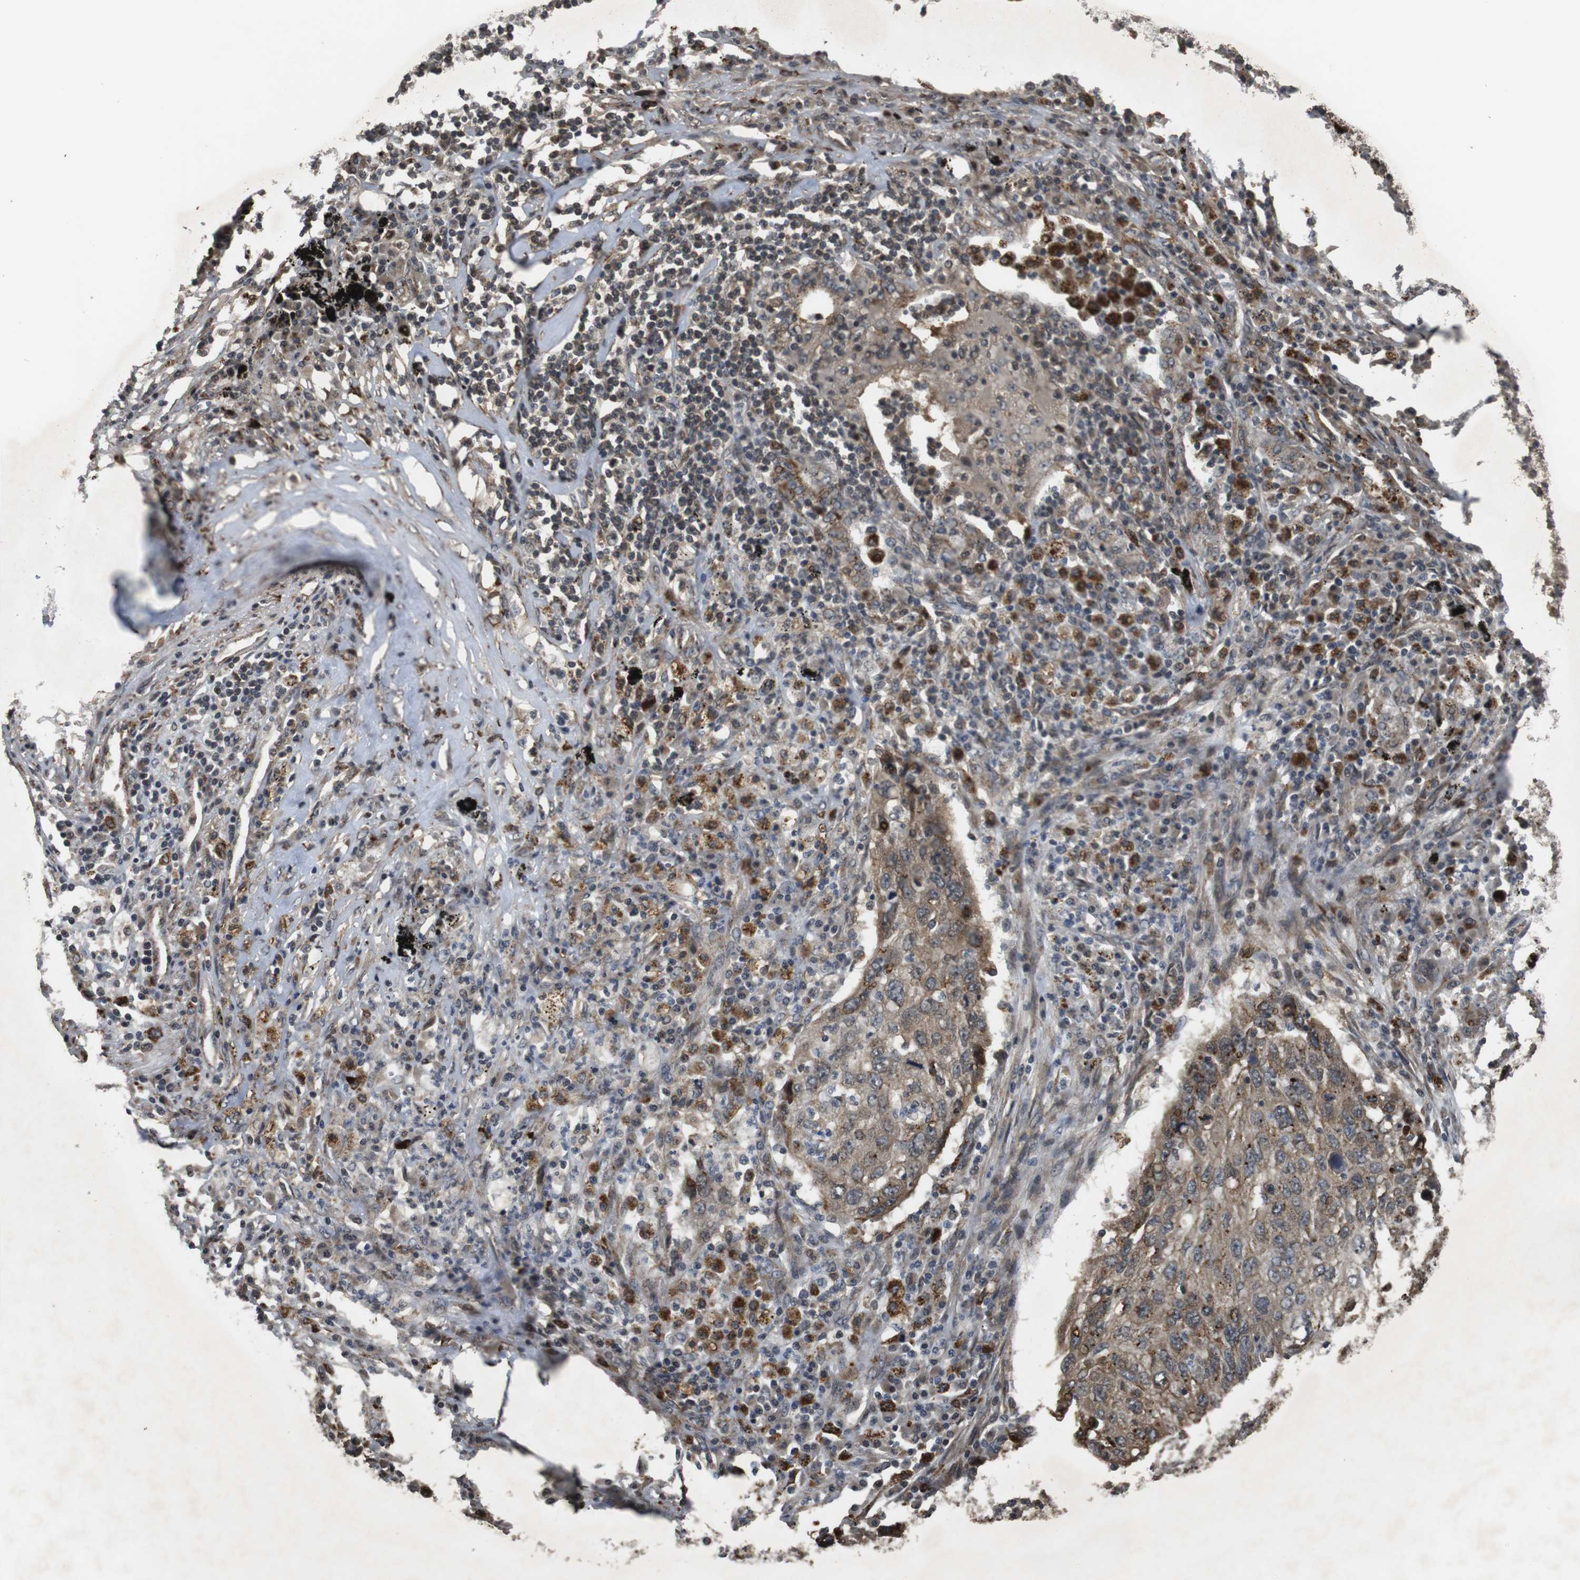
{"staining": {"intensity": "weak", "quantity": "25%-75%", "location": "cytoplasmic/membranous,nuclear"}, "tissue": "lung cancer", "cell_type": "Tumor cells", "image_type": "cancer", "snomed": [{"axis": "morphology", "description": "Squamous cell carcinoma, NOS"}, {"axis": "topography", "description": "Lung"}], "caption": "Immunohistochemical staining of lung squamous cell carcinoma demonstrates low levels of weak cytoplasmic/membranous and nuclear expression in about 25%-75% of tumor cells. (Stains: DAB (3,3'-diaminobenzidine) in brown, nuclei in blue, Microscopy: brightfield microscopy at high magnification).", "gene": "FZD10", "patient": {"sex": "female", "age": 63}}